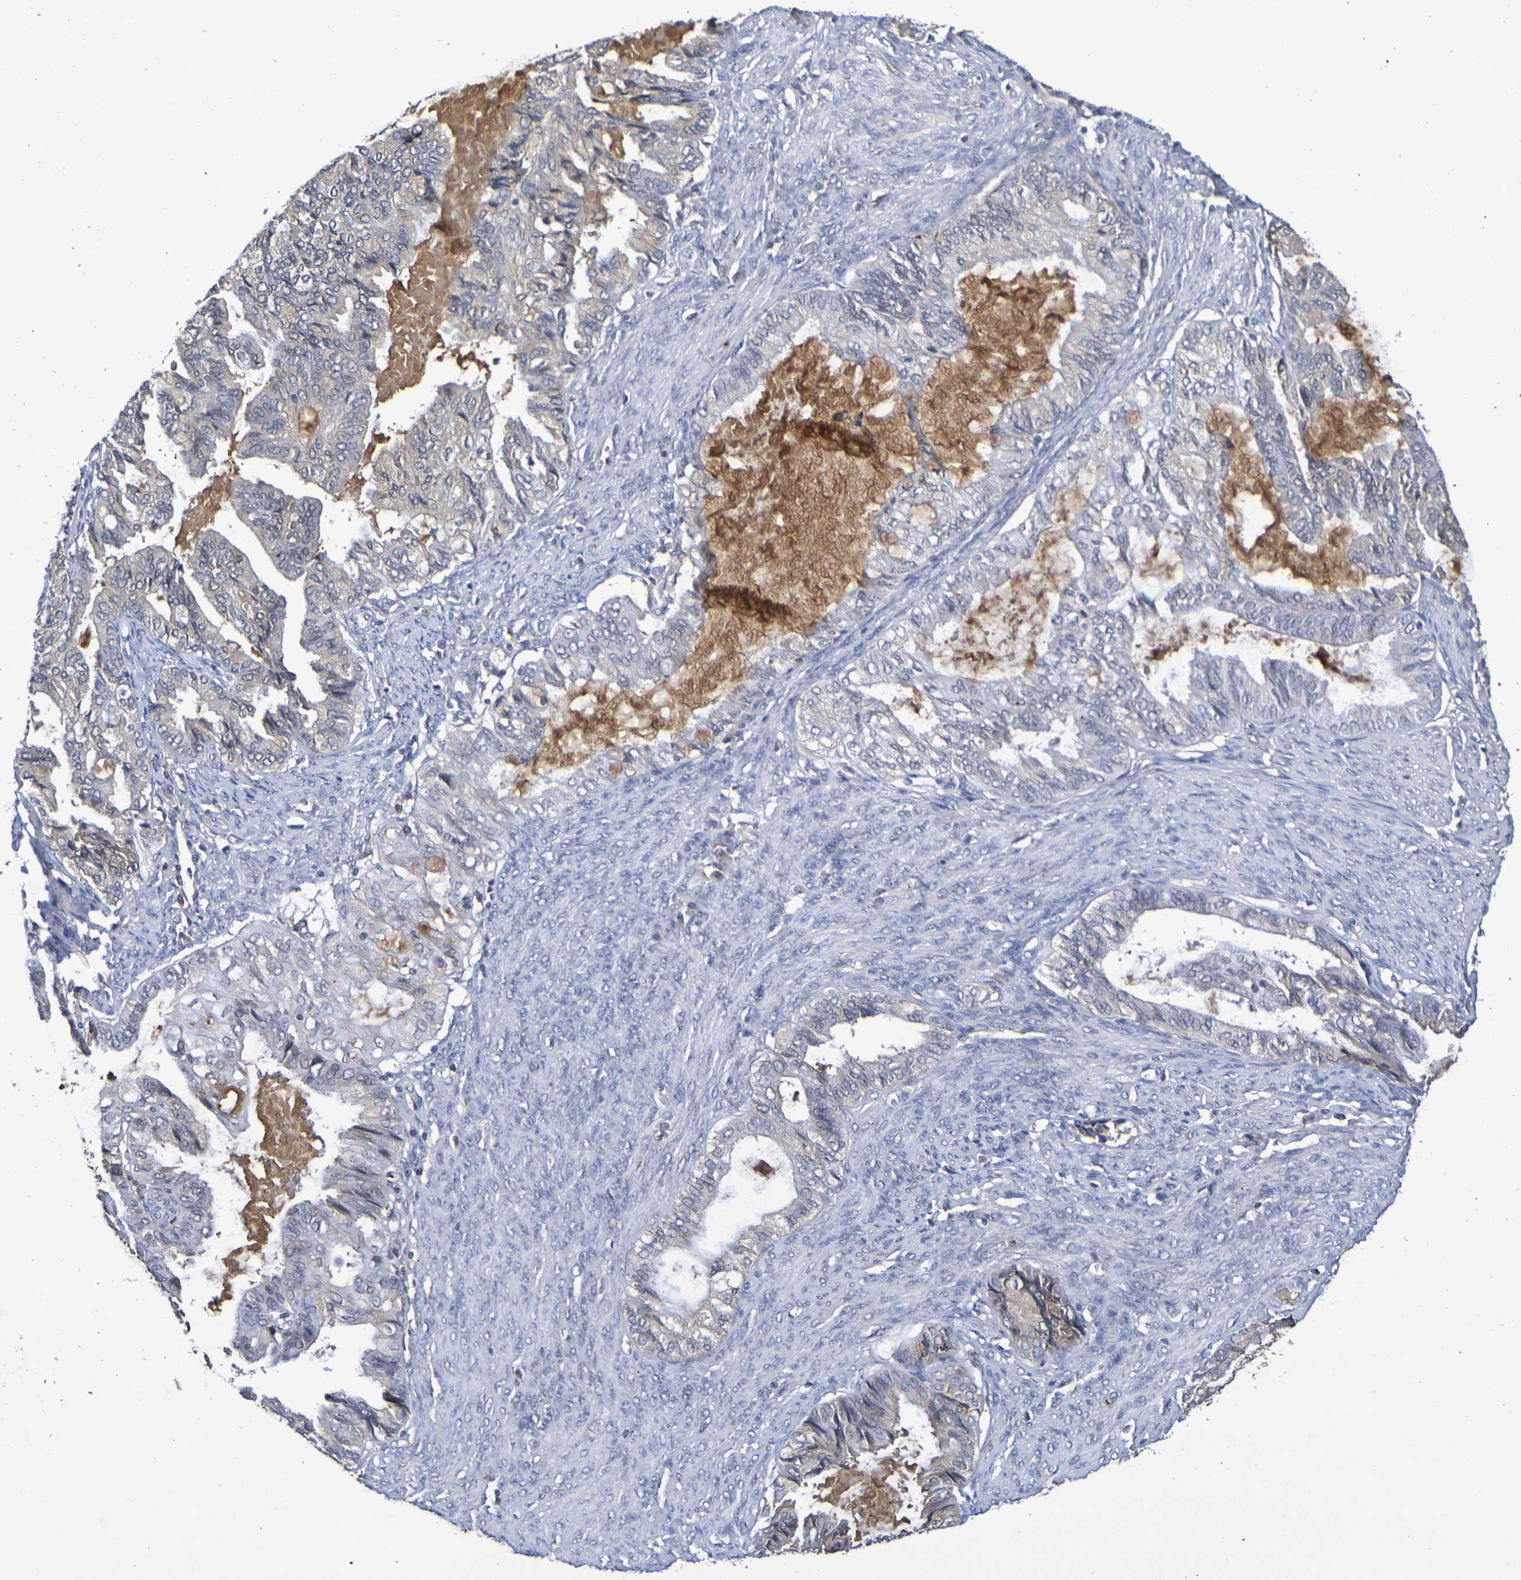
{"staining": {"intensity": "moderate", "quantity": "25%-75%", "location": "cytoplasmic/membranous"}, "tissue": "endometrial cancer", "cell_type": "Tumor cells", "image_type": "cancer", "snomed": [{"axis": "morphology", "description": "Adenocarcinoma, NOS"}, {"axis": "topography", "description": "Endometrium"}], "caption": "Protein staining displays moderate cytoplasmic/membranous positivity in about 25%-75% of tumor cells in adenocarcinoma (endometrial).", "gene": "TERF2", "patient": {"sex": "female", "age": 86}}